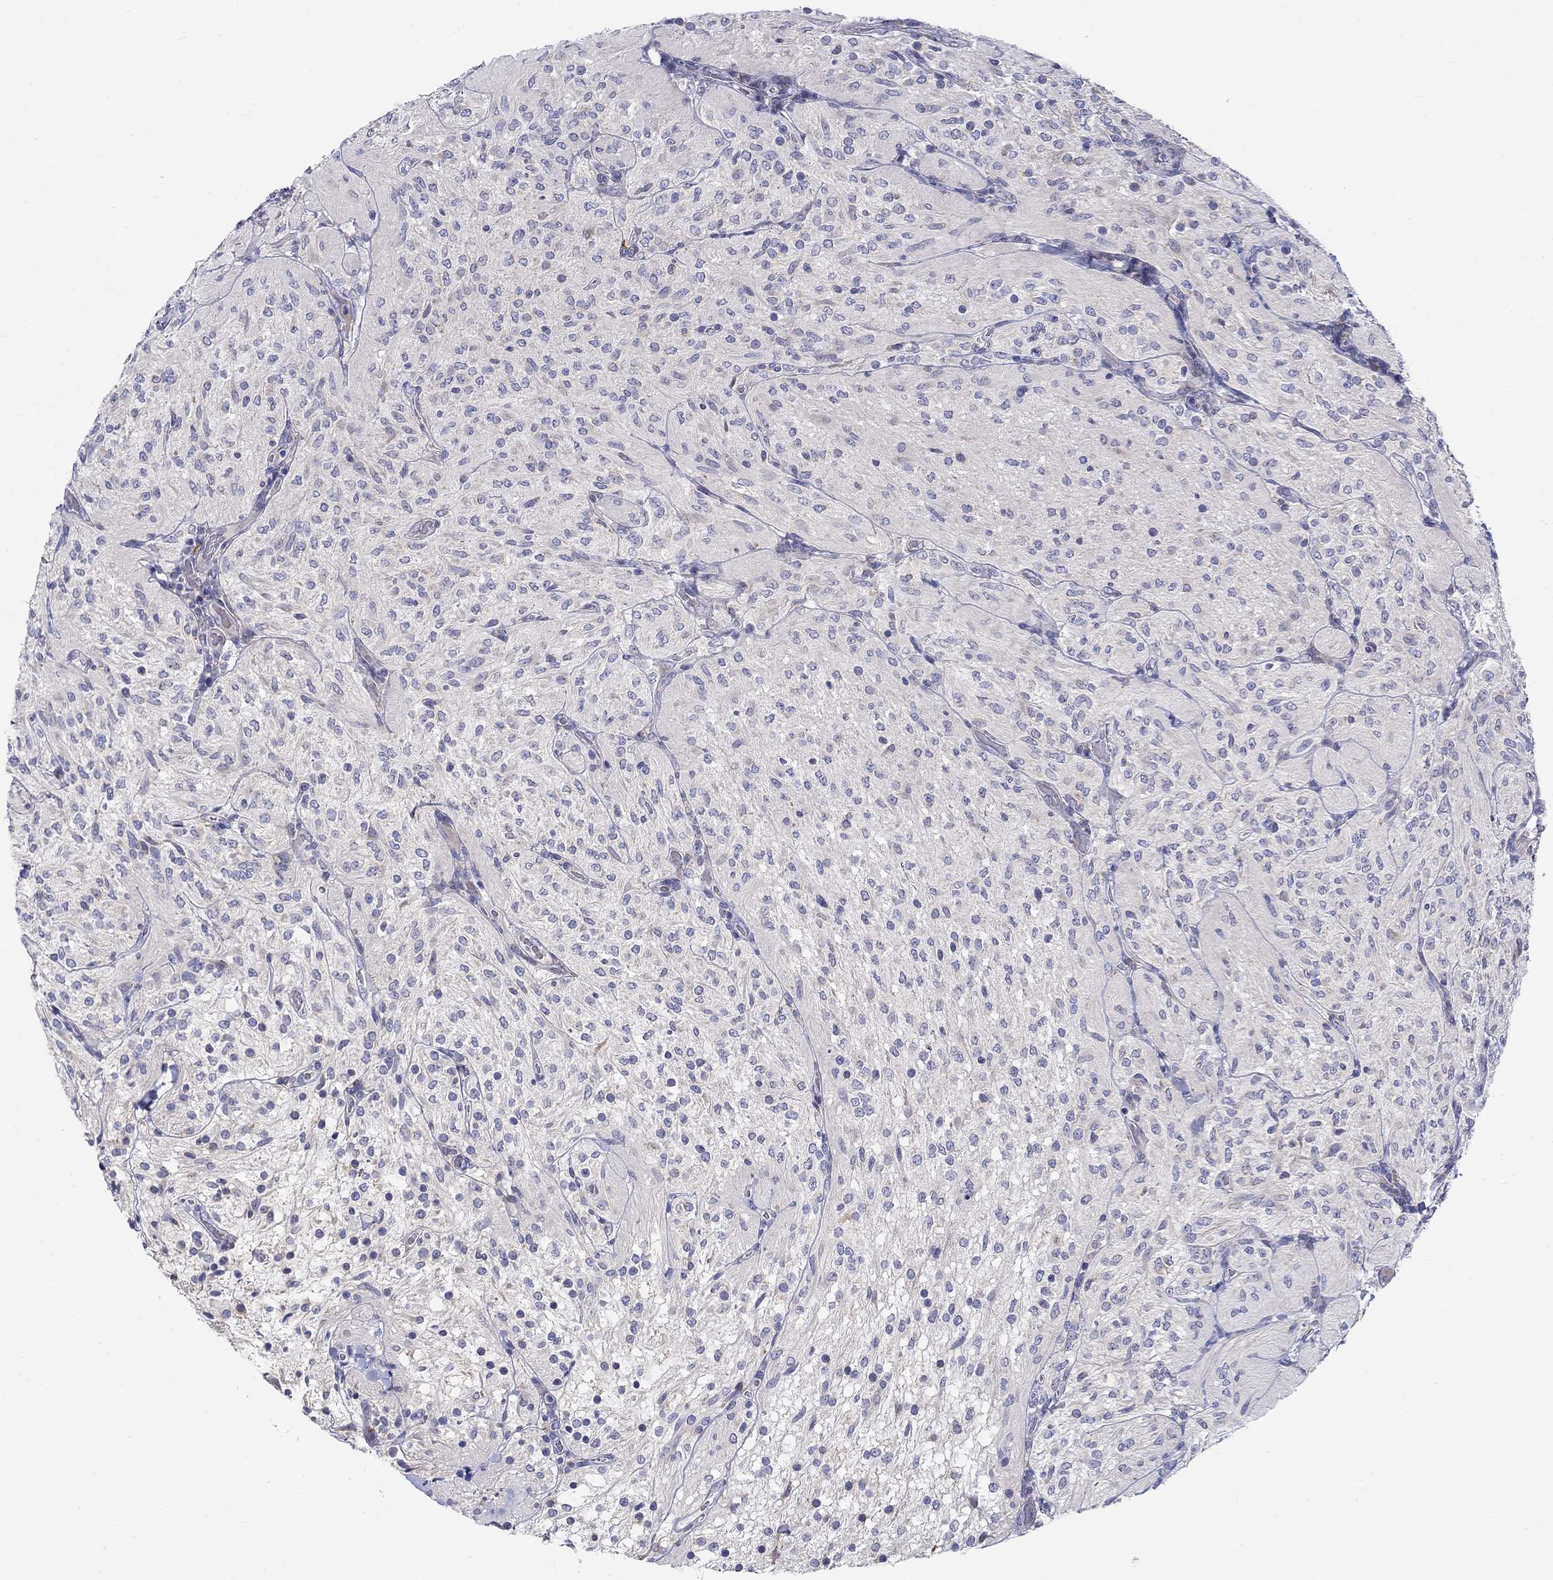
{"staining": {"intensity": "negative", "quantity": "none", "location": "none"}, "tissue": "glioma", "cell_type": "Tumor cells", "image_type": "cancer", "snomed": [{"axis": "morphology", "description": "Glioma, malignant, Low grade"}, {"axis": "topography", "description": "Brain"}], "caption": "A high-resolution image shows immunohistochemistry staining of glioma, which exhibits no significant positivity in tumor cells.", "gene": "QRFPR", "patient": {"sex": "male", "age": 3}}